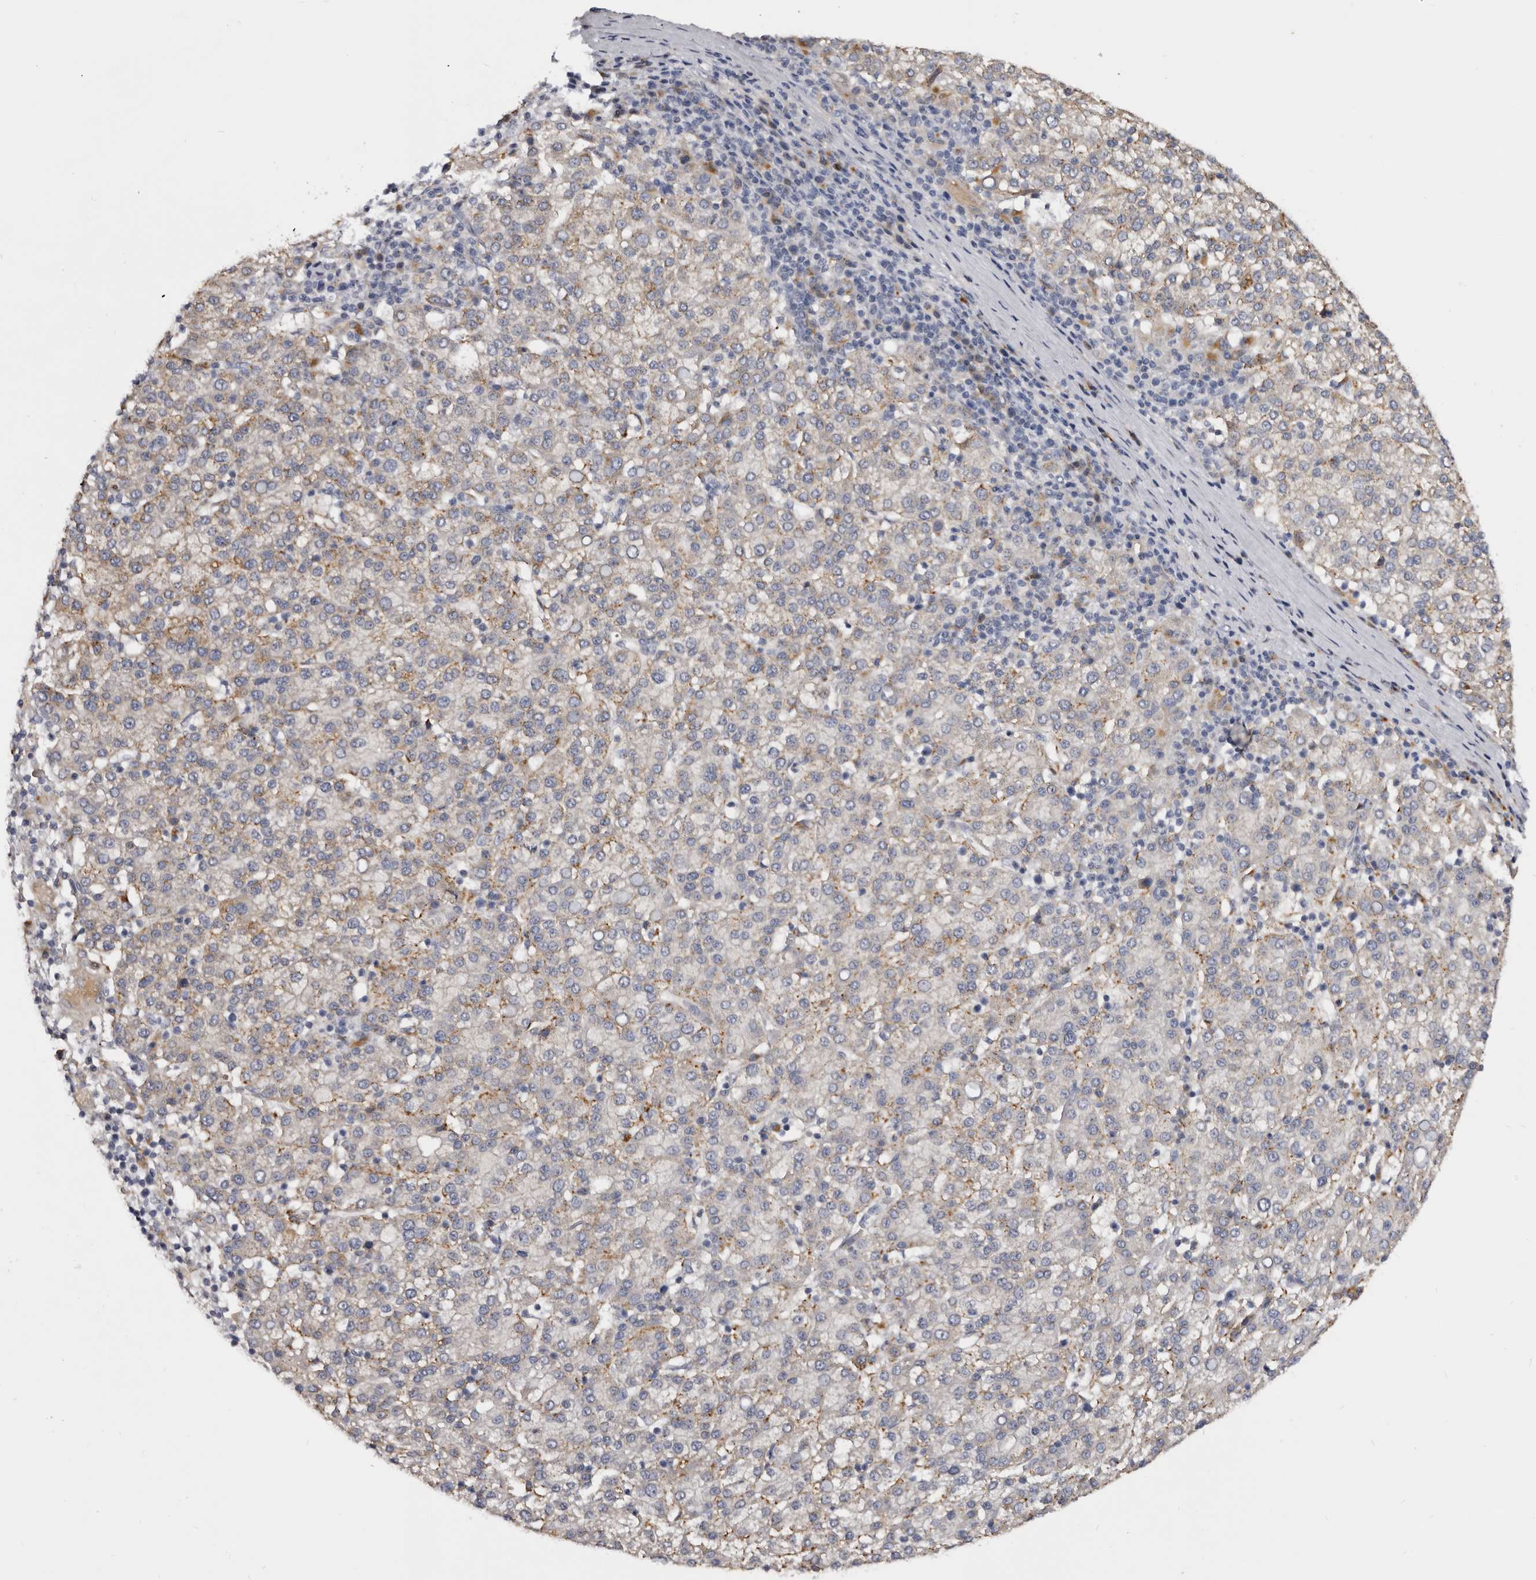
{"staining": {"intensity": "moderate", "quantity": "25%-75%", "location": "cytoplasmic/membranous"}, "tissue": "liver cancer", "cell_type": "Tumor cells", "image_type": "cancer", "snomed": [{"axis": "morphology", "description": "Carcinoma, Hepatocellular, NOS"}, {"axis": "topography", "description": "Liver"}], "caption": "The histopathology image reveals immunohistochemical staining of liver cancer (hepatocellular carcinoma). There is moderate cytoplasmic/membranous staining is appreciated in about 25%-75% of tumor cells.", "gene": "DAP", "patient": {"sex": "female", "age": 58}}